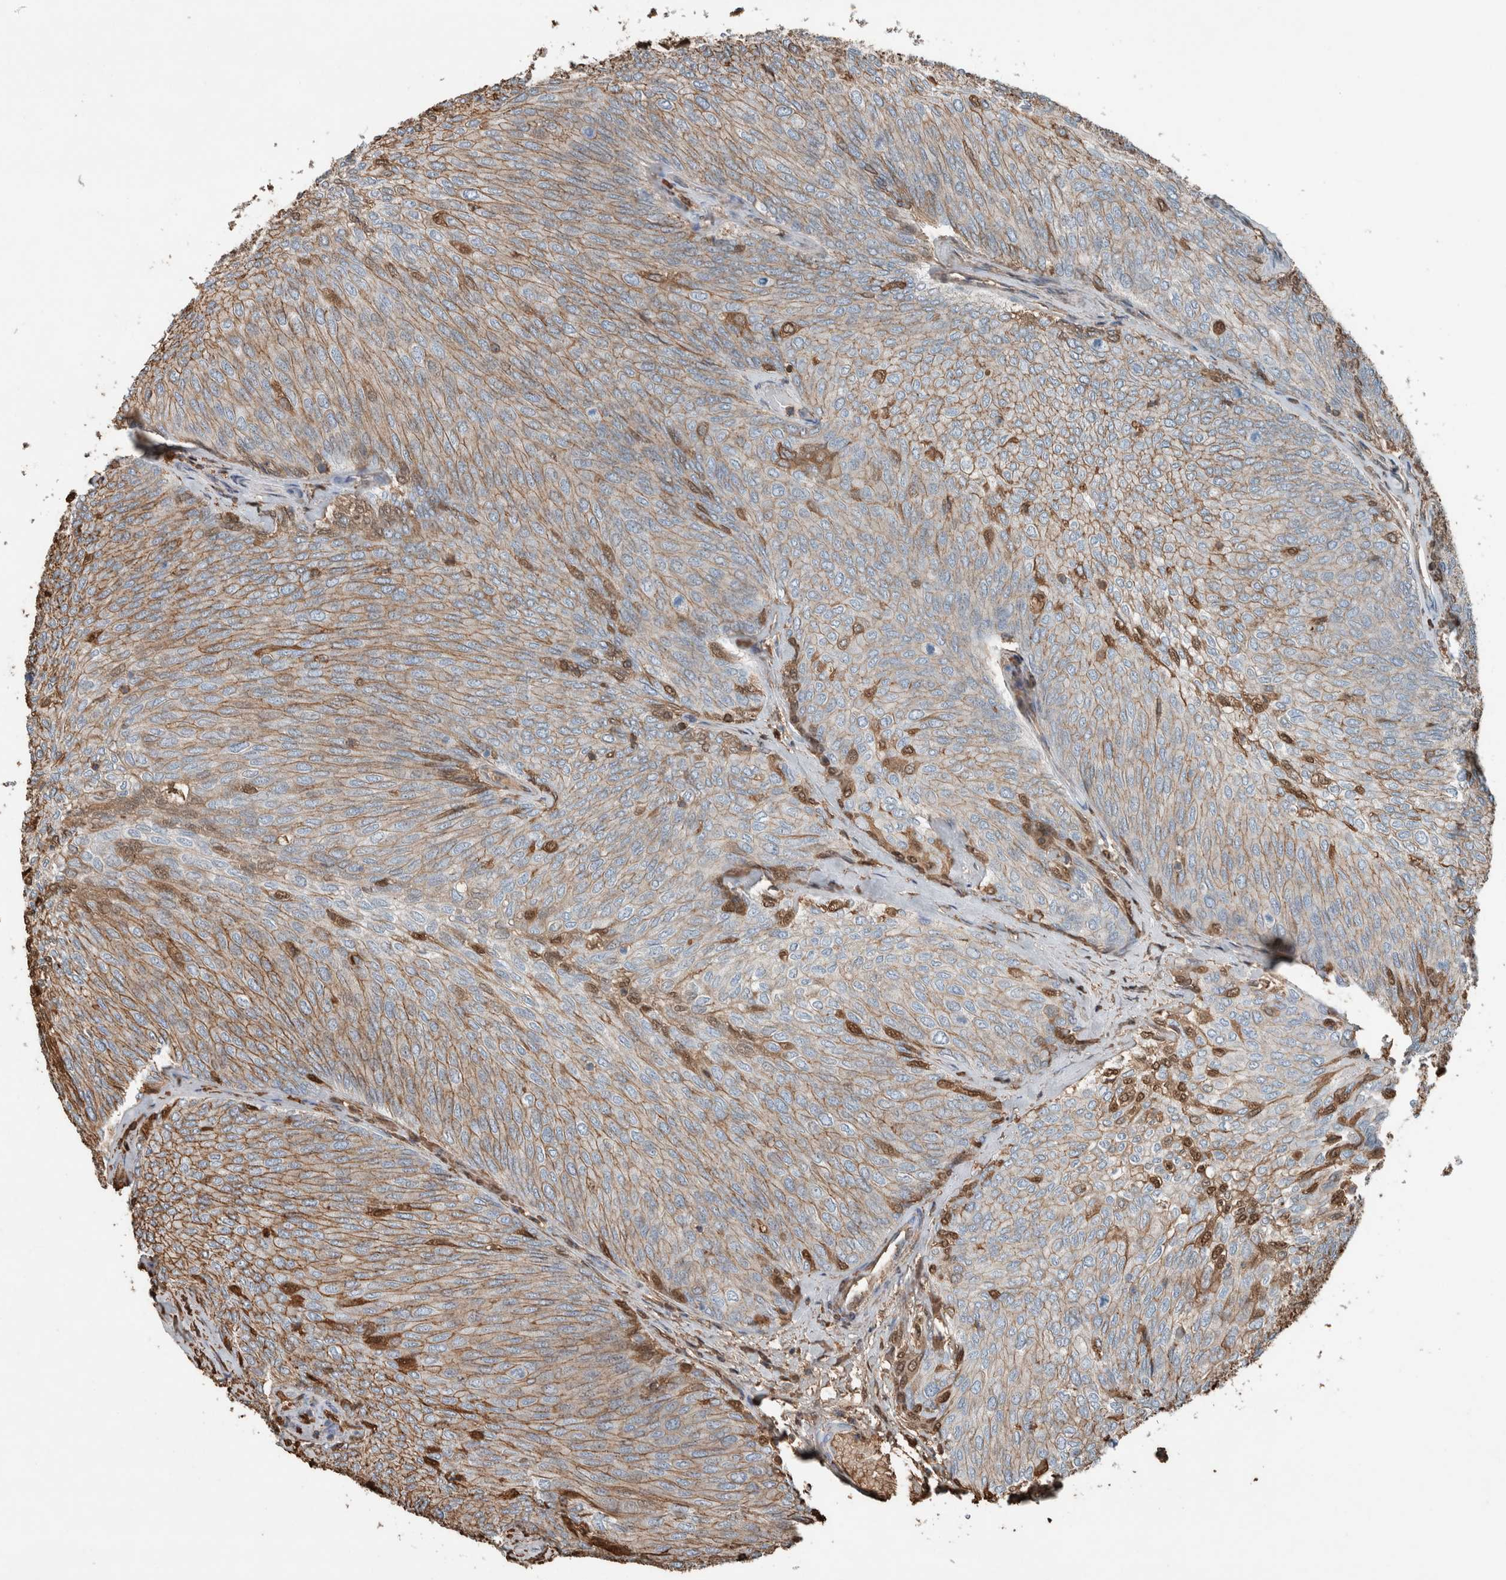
{"staining": {"intensity": "moderate", "quantity": "25%-75%", "location": "cytoplasmic/membranous"}, "tissue": "urothelial cancer", "cell_type": "Tumor cells", "image_type": "cancer", "snomed": [{"axis": "morphology", "description": "Urothelial carcinoma, Low grade"}, {"axis": "topography", "description": "Urinary bladder"}], "caption": "Immunohistochemistry histopathology image of neoplastic tissue: urothelial cancer stained using immunohistochemistry (IHC) exhibits medium levels of moderate protein expression localized specifically in the cytoplasmic/membranous of tumor cells, appearing as a cytoplasmic/membranous brown color.", "gene": "USP34", "patient": {"sex": "female", "age": 79}}